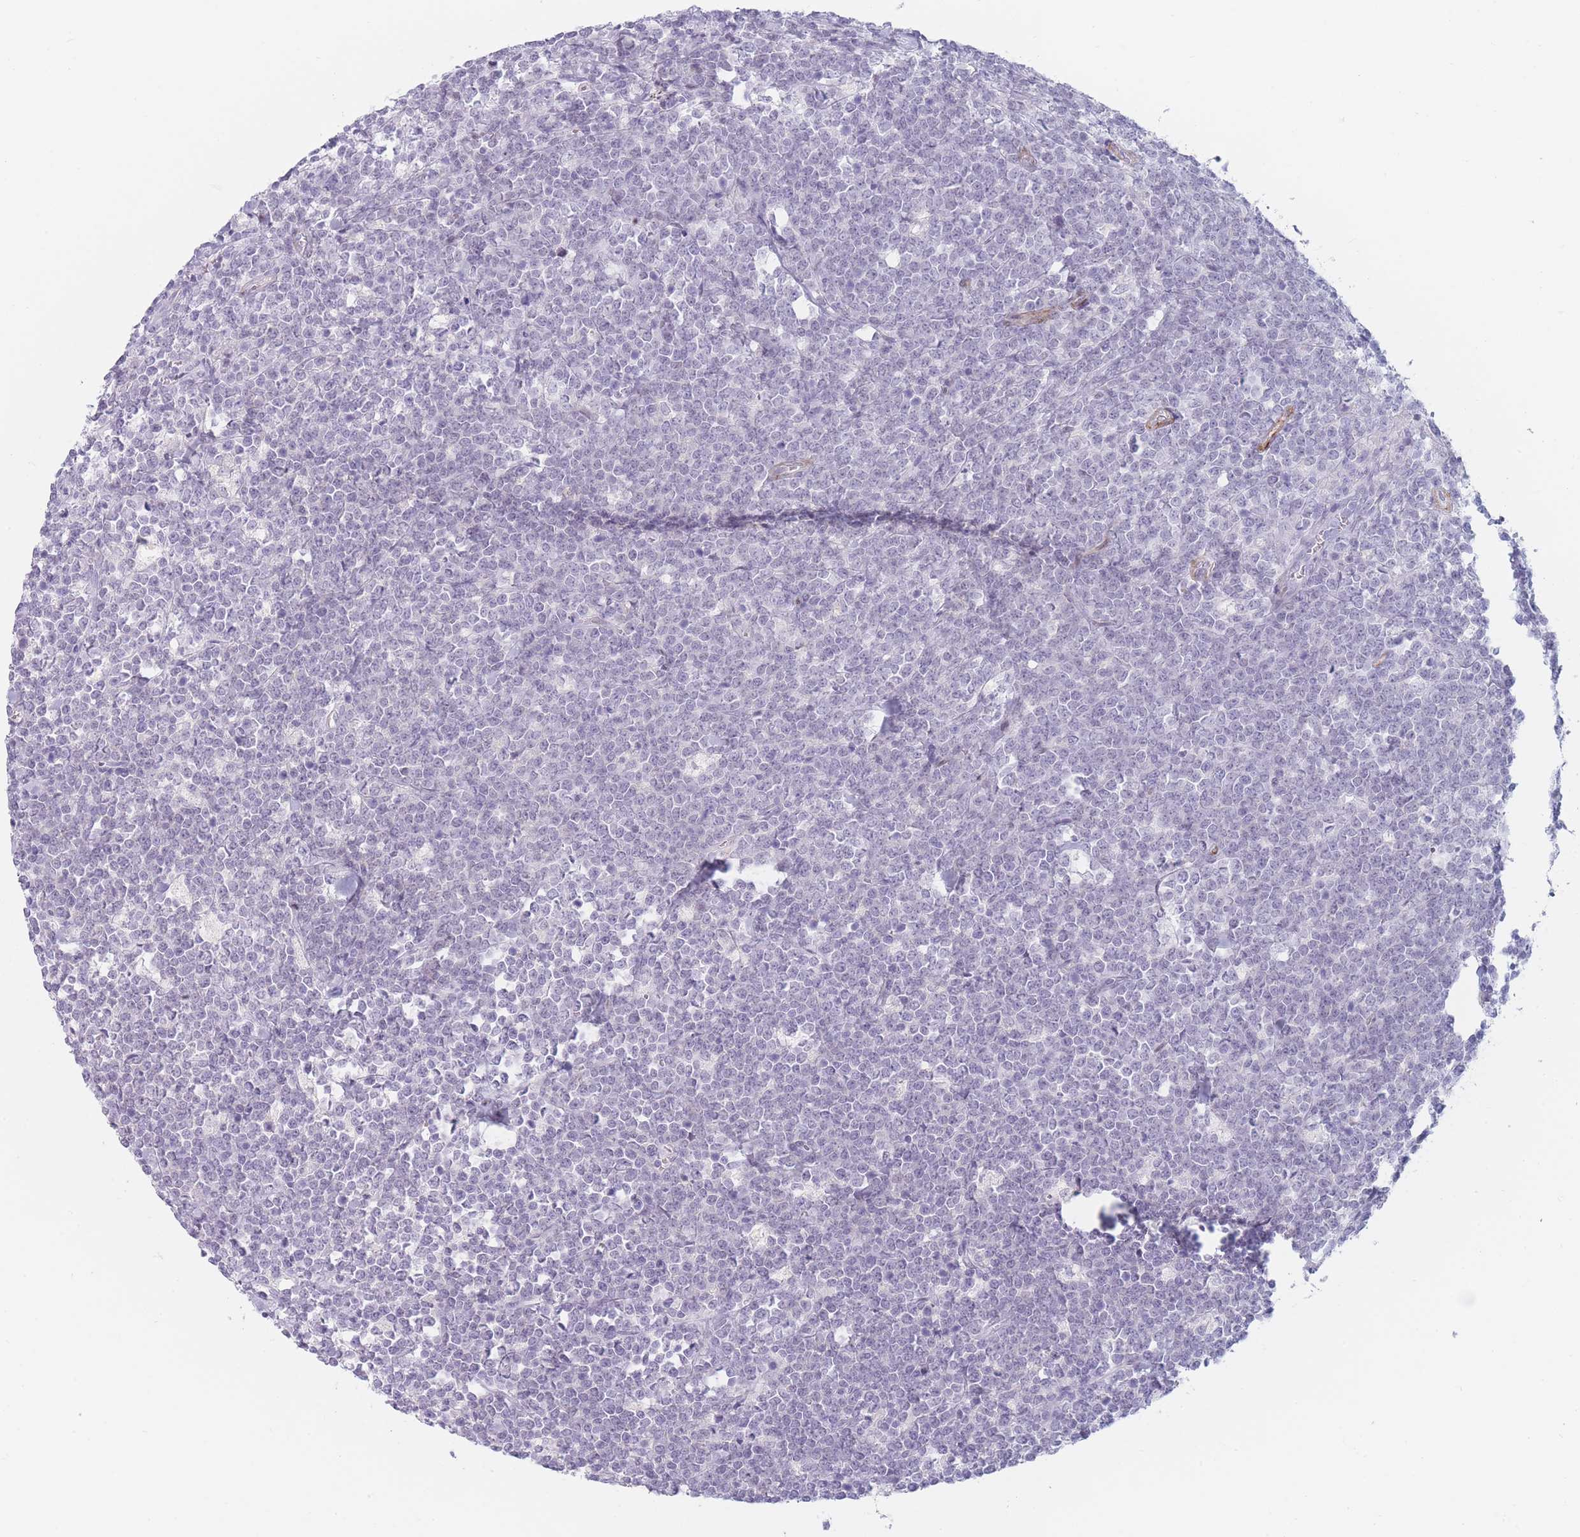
{"staining": {"intensity": "negative", "quantity": "none", "location": "none"}, "tissue": "lymphoma", "cell_type": "Tumor cells", "image_type": "cancer", "snomed": [{"axis": "morphology", "description": "Malignant lymphoma, non-Hodgkin's type, High grade"}, {"axis": "topography", "description": "Small intestine"}], "caption": "An image of lymphoma stained for a protein demonstrates no brown staining in tumor cells.", "gene": "IFNA6", "patient": {"sex": "male", "age": 8}}